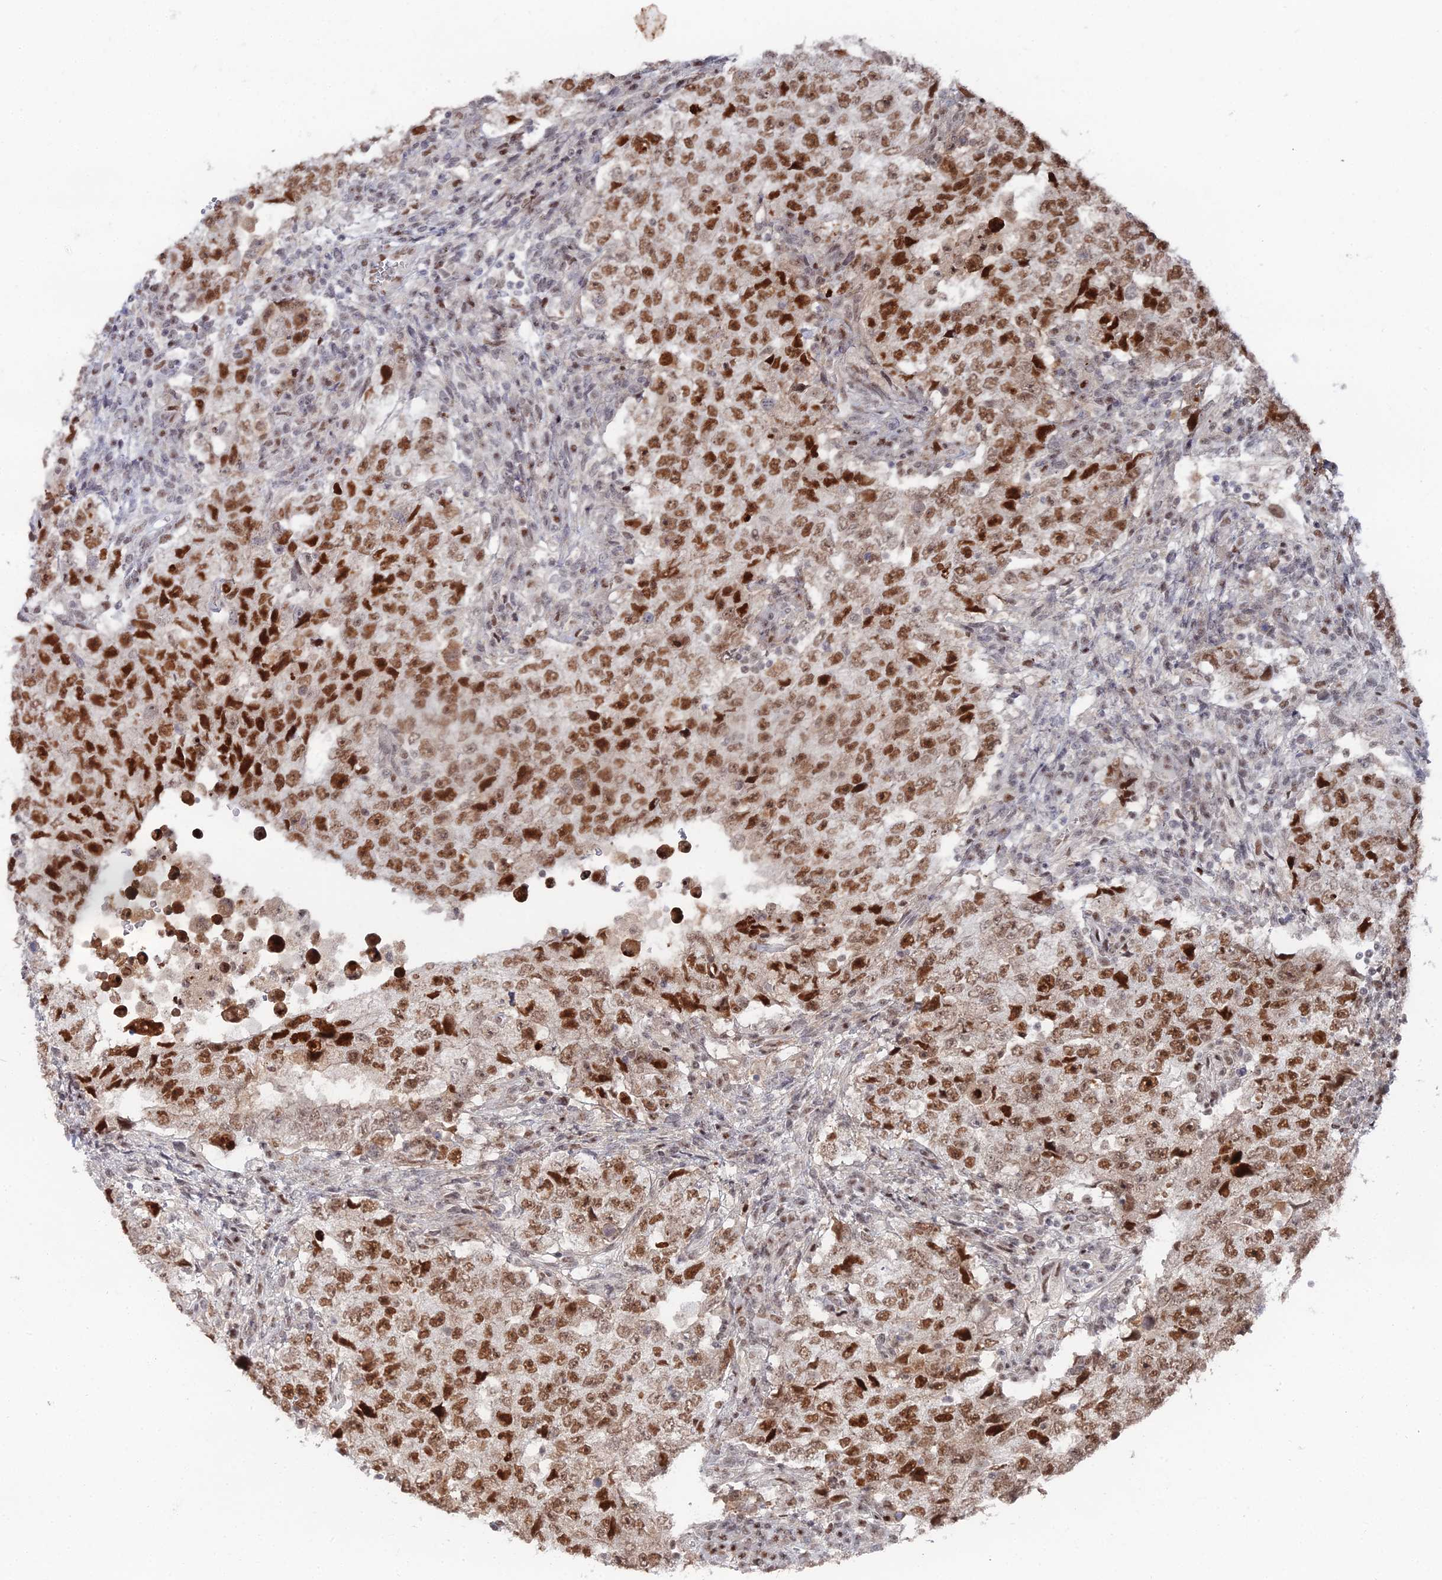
{"staining": {"intensity": "strong", "quantity": ">75%", "location": "nuclear"}, "tissue": "testis cancer", "cell_type": "Tumor cells", "image_type": "cancer", "snomed": [{"axis": "morphology", "description": "Carcinoma, Embryonal, NOS"}, {"axis": "topography", "description": "Testis"}], "caption": "A high amount of strong nuclear expression is present in approximately >75% of tumor cells in testis cancer (embryonal carcinoma) tissue.", "gene": "GSC2", "patient": {"sex": "male", "age": 26}}